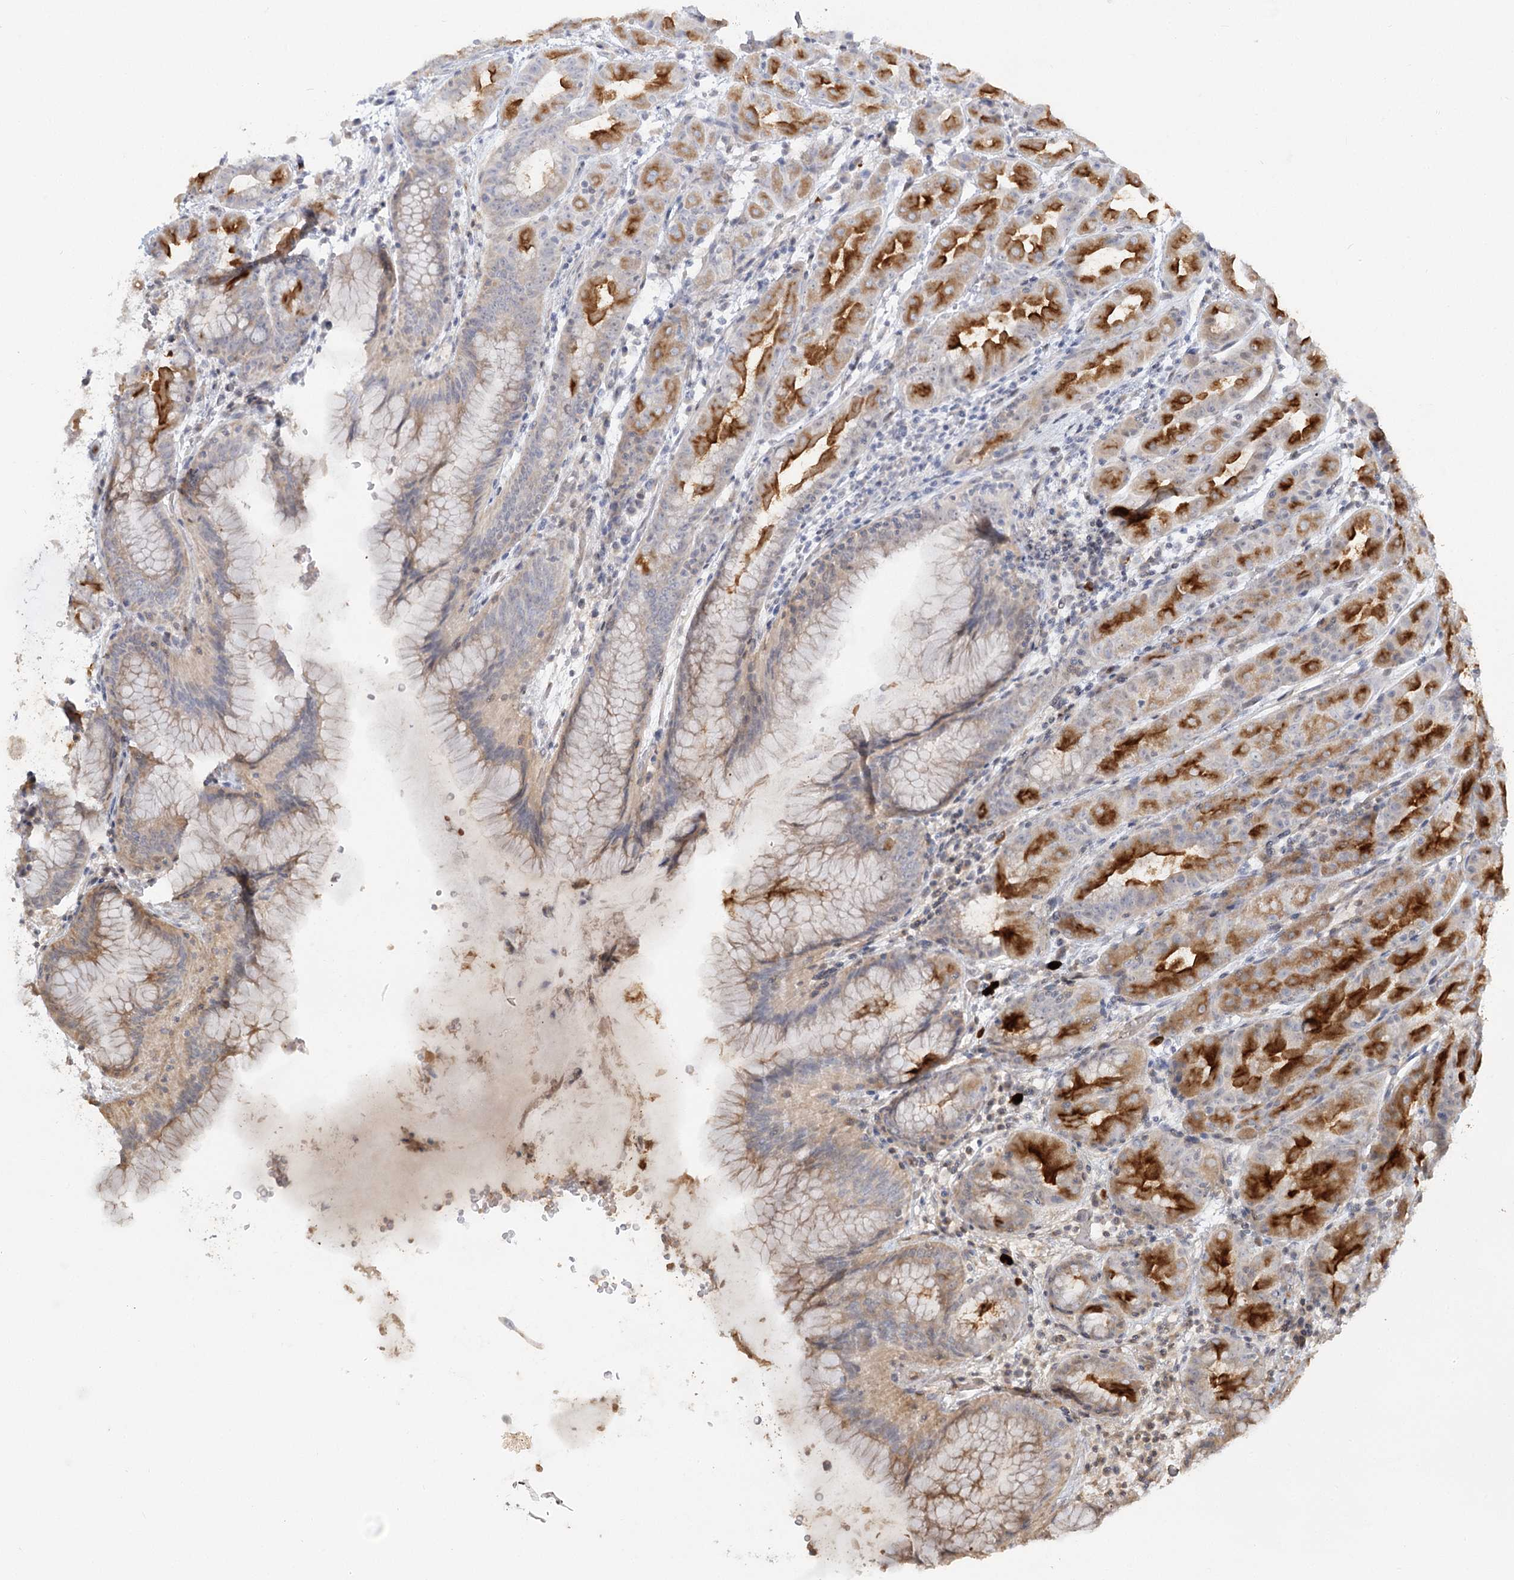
{"staining": {"intensity": "strong", "quantity": "25%-75%", "location": "cytoplasmic/membranous"}, "tissue": "stomach", "cell_type": "Glandular cells", "image_type": "normal", "snomed": [{"axis": "morphology", "description": "Normal tissue, NOS"}, {"axis": "topography", "description": "Stomach"}], "caption": "Stomach stained with IHC displays strong cytoplasmic/membranous staining in approximately 25%-75% of glandular cells.", "gene": "GUCY2C", "patient": {"sex": "female", "age": 79}}